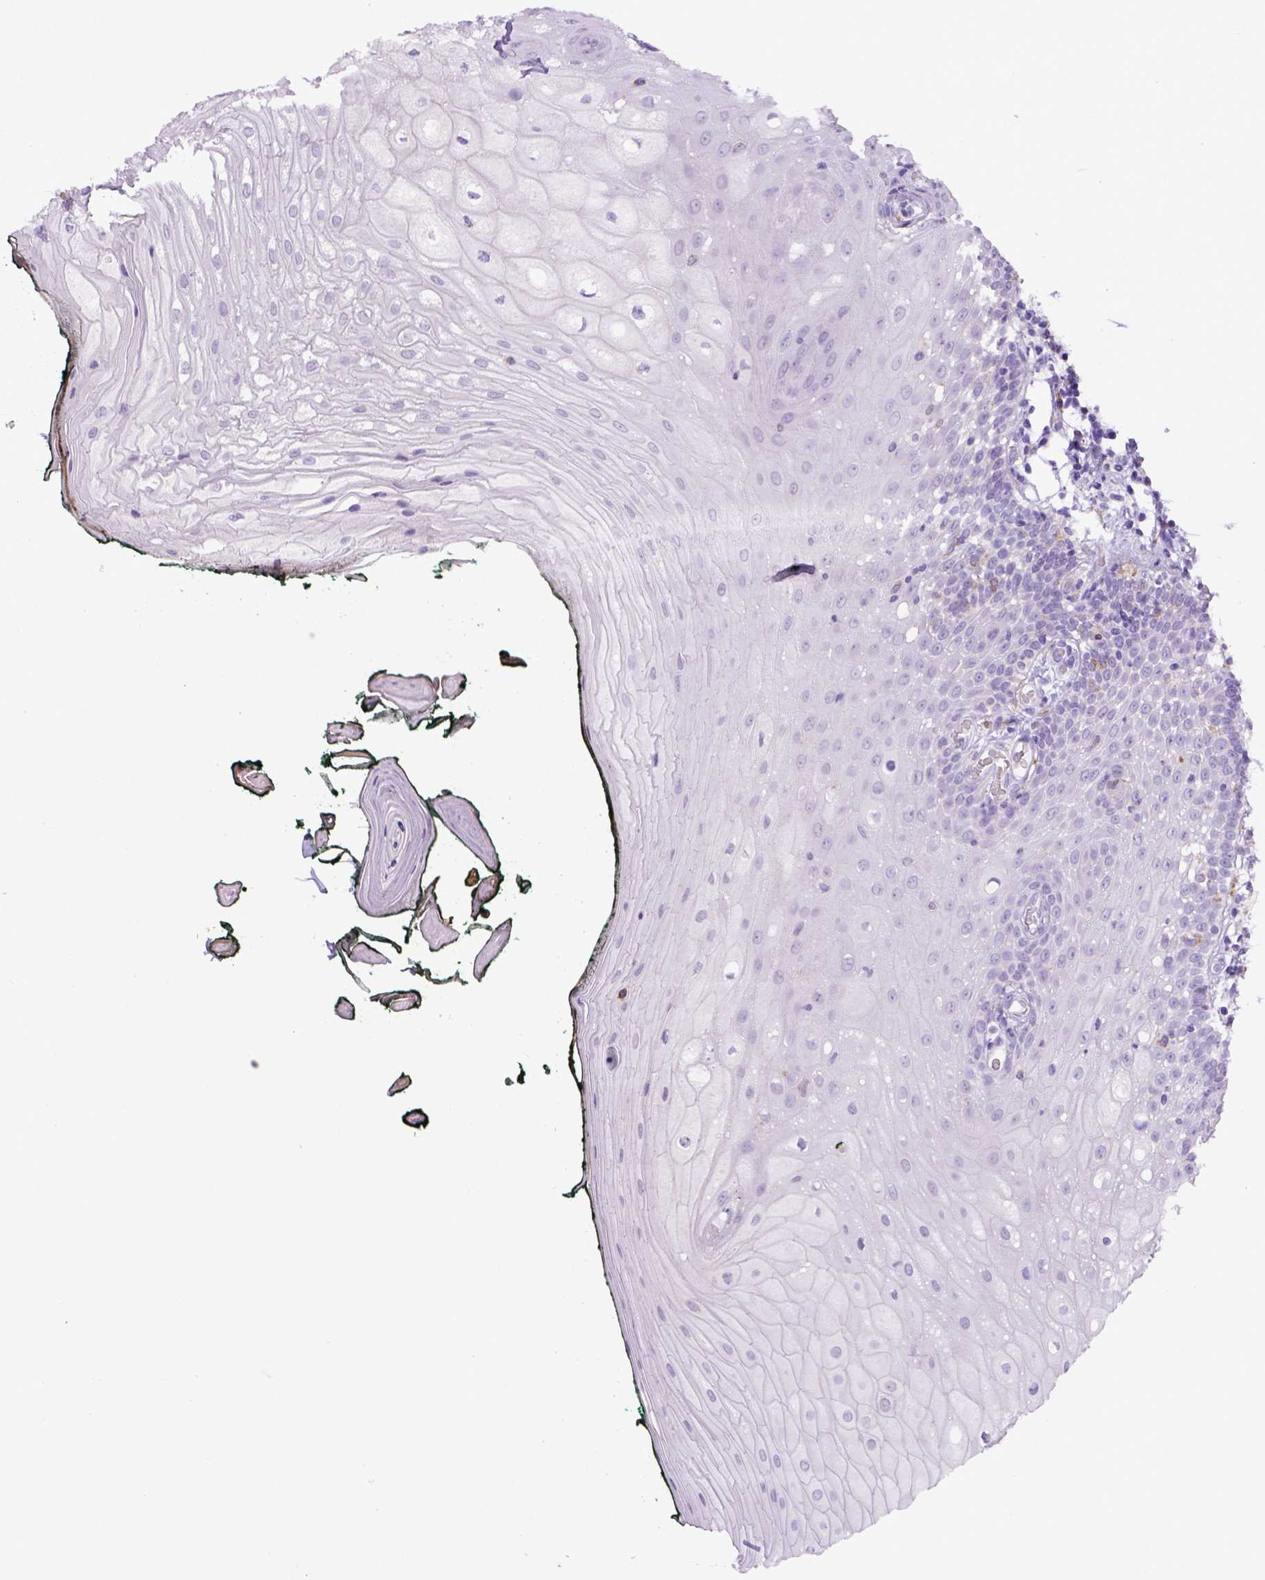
{"staining": {"intensity": "negative", "quantity": "none", "location": "none"}, "tissue": "oral mucosa", "cell_type": "Squamous epithelial cells", "image_type": "normal", "snomed": [{"axis": "morphology", "description": "Normal tissue, NOS"}, {"axis": "topography", "description": "Oral tissue"}, {"axis": "topography", "description": "Head-Neck"}], "caption": "A photomicrograph of human oral mucosa is negative for staining in squamous epithelial cells. (Brightfield microscopy of DAB immunohistochemistry (IHC) at high magnification).", "gene": "CD68", "patient": {"sex": "female", "age": 68}}